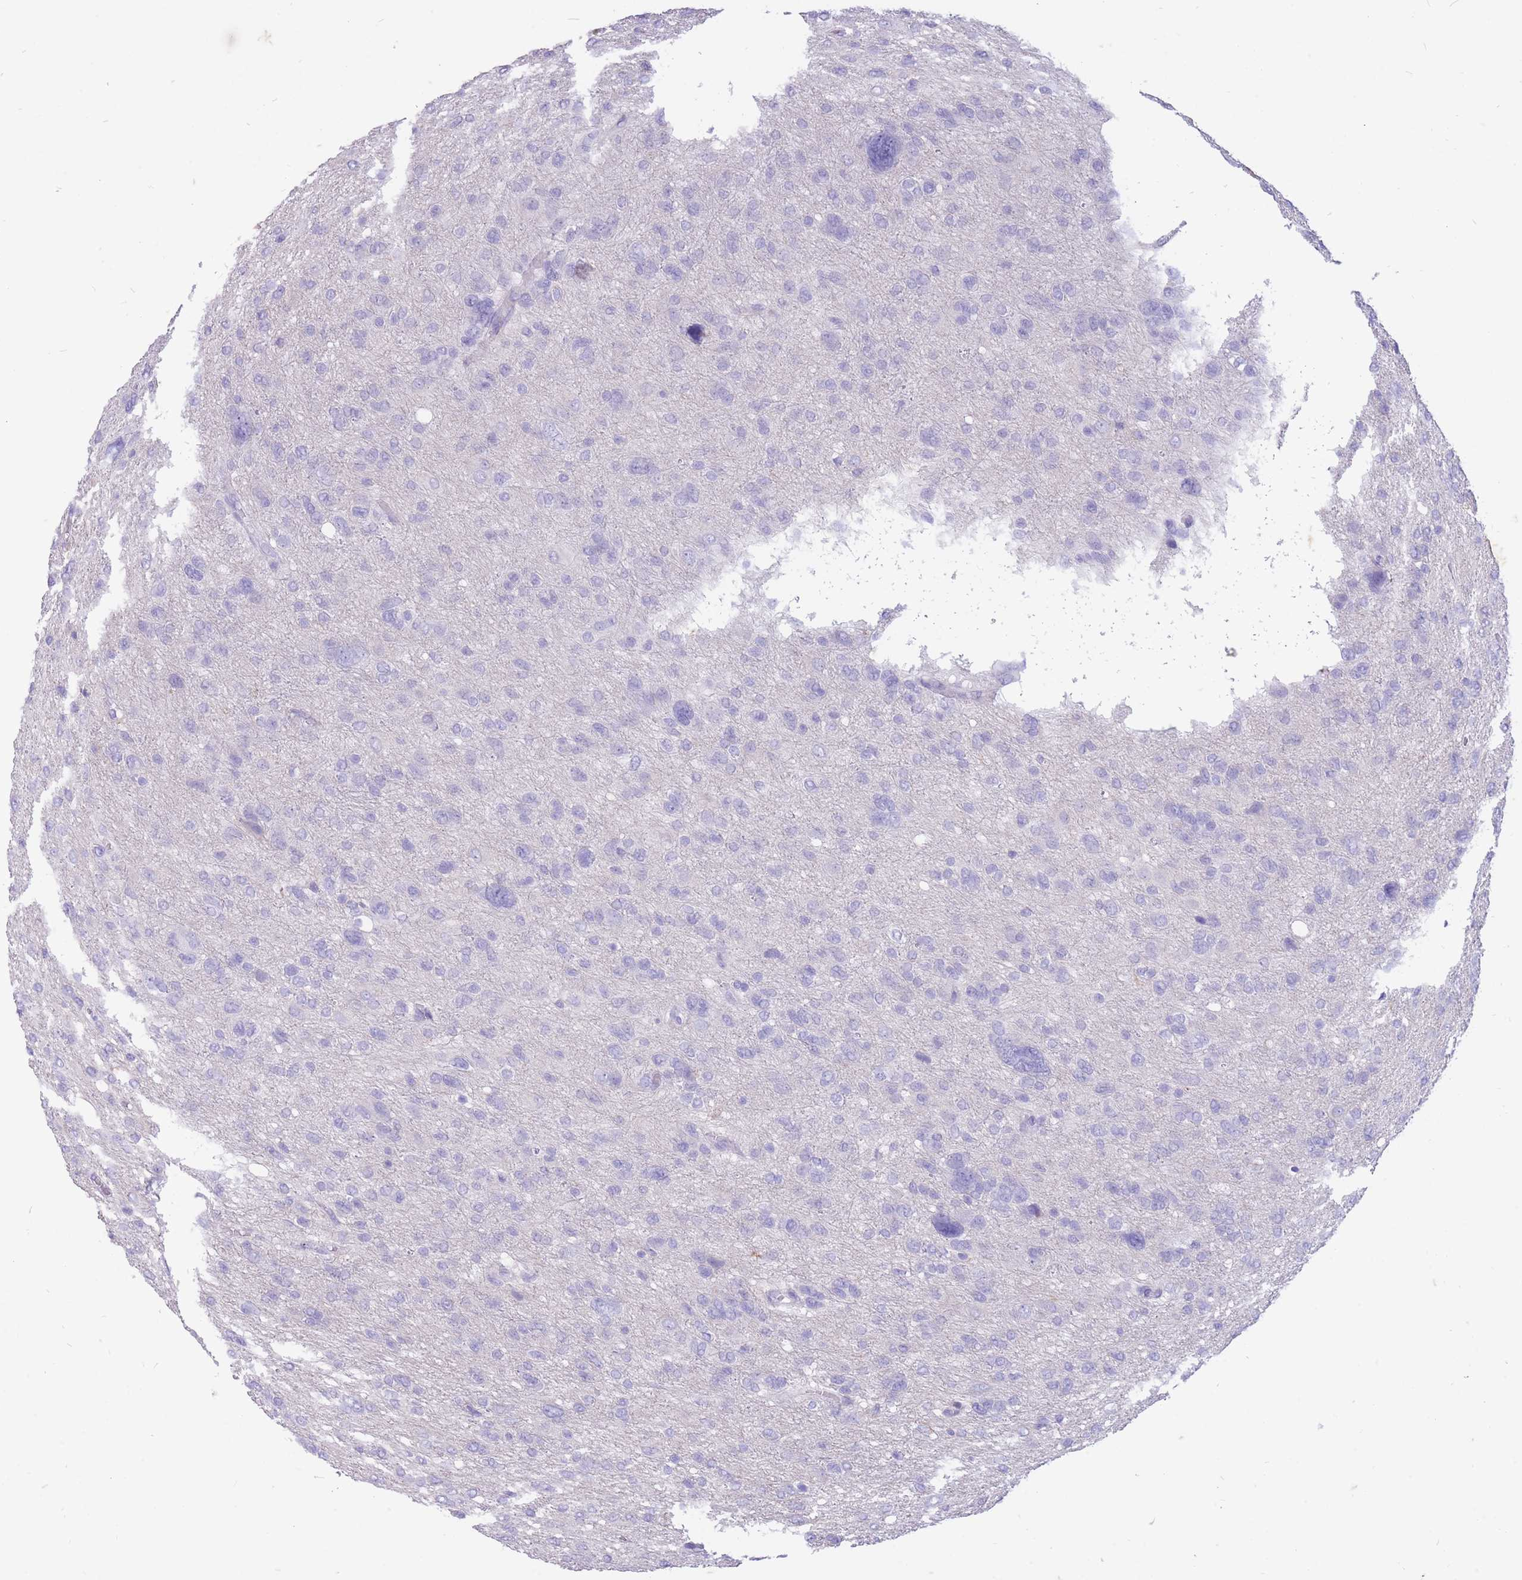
{"staining": {"intensity": "negative", "quantity": "none", "location": "none"}, "tissue": "glioma", "cell_type": "Tumor cells", "image_type": "cancer", "snomed": [{"axis": "morphology", "description": "Glioma, malignant, High grade"}, {"axis": "topography", "description": "Brain"}], "caption": "Tumor cells are negative for protein expression in human glioma.", "gene": "ZFP37", "patient": {"sex": "female", "age": 59}}